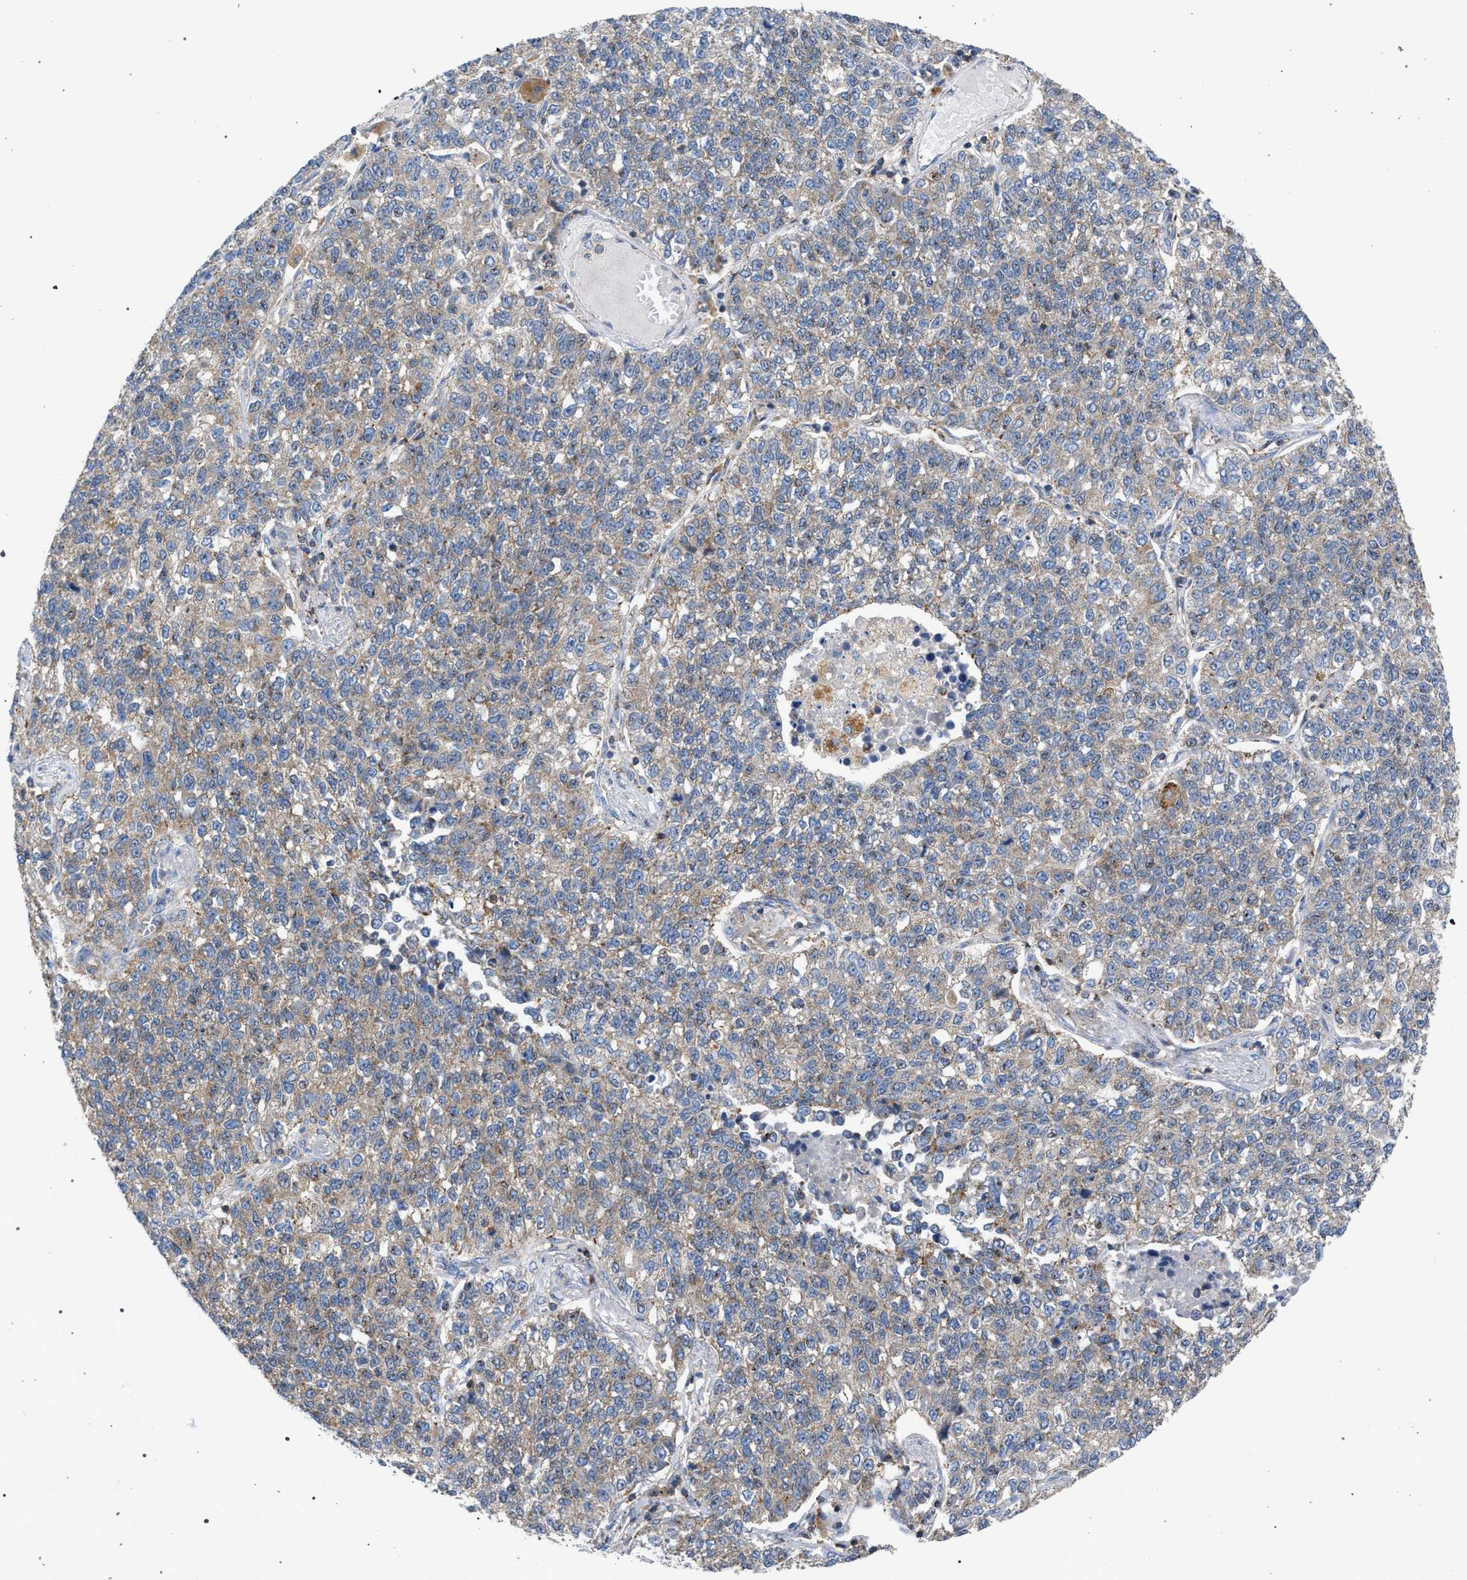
{"staining": {"intensity": "weak", "quantity": "25%-75%", "location": "cytoplasmic/membranous"}, "tissue": "lung cancer", "cell_type": "Tumor cells", "image_type": "cancer", "snomed": [{"axis": "morphology", "description": "Adenocarcinoma, NOS"}, {"axis": "topography", "description": "Lung"}], "caption": "There is low levels of weak cytoplasmic/membranous expression in tumor cells of adenocarcinoma (lung), as demonstrated by immunohistochemical staining (brown color).", "gene": "VPS13A", "patient": {"sex": "male", "age": 49}}